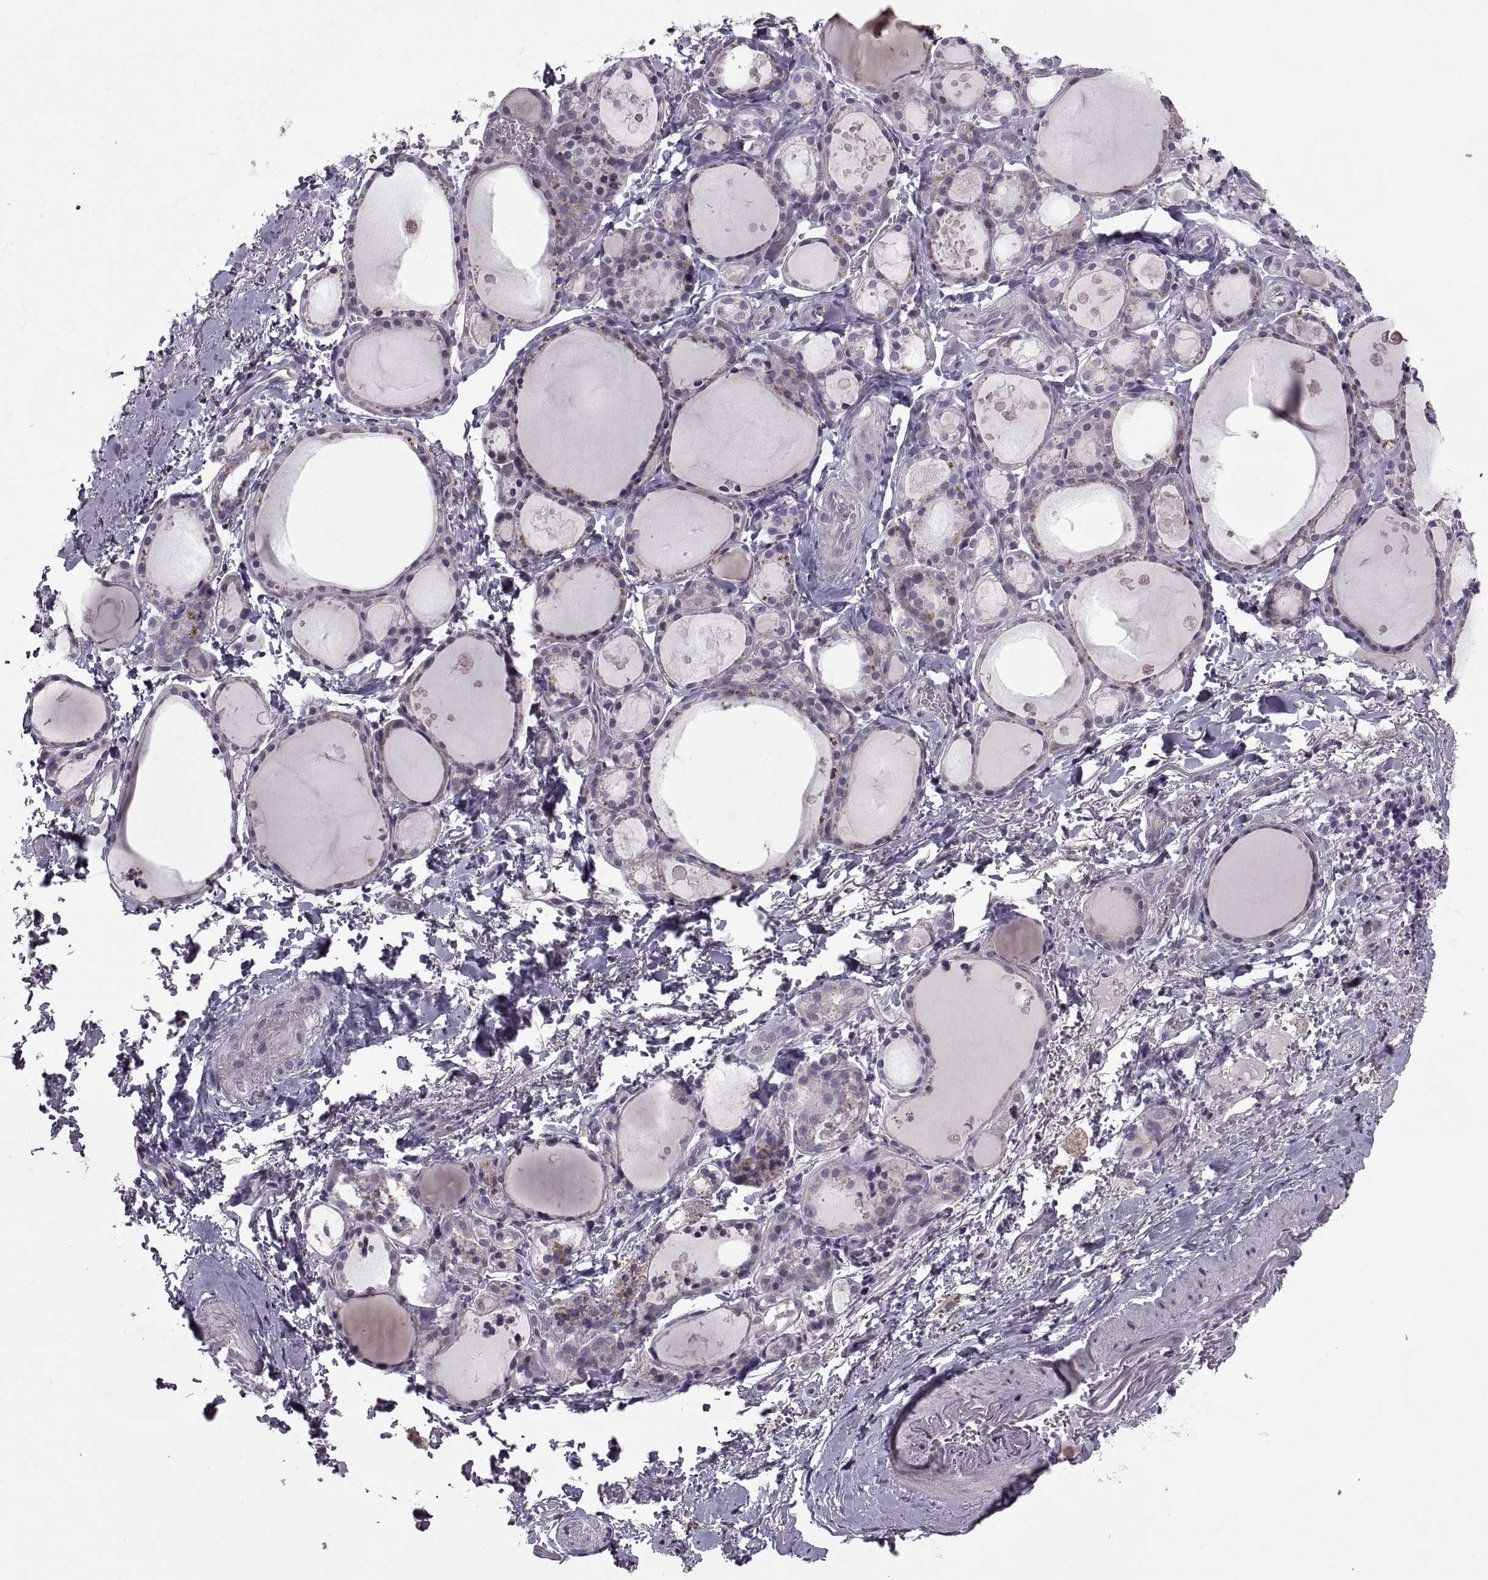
{"staining": {"intensity": "negative", "quantity": "none", "location": "none"}, "tissue": "thyroid gland", "cell_type": "Glandular cells", "image_type": "normal", "snomed": [{"axis": "morphology", "description": "Normal tissue, NOS"}, {"axis": "topography", "description": "Thyroid gland"}], "caption": "An immunohistochemistry (IHC) histopathology image of benign thyroid gland is shown. There is no staining in glandular cells of thyroid gland. (Stains: DAB immunohistochemistry (IHC) with hematoxylin counter stain, Microscopy: brightfield microscopy at high magnification).", "gene": "ODF3", "patient": {"sex": "male", "age": 68}}